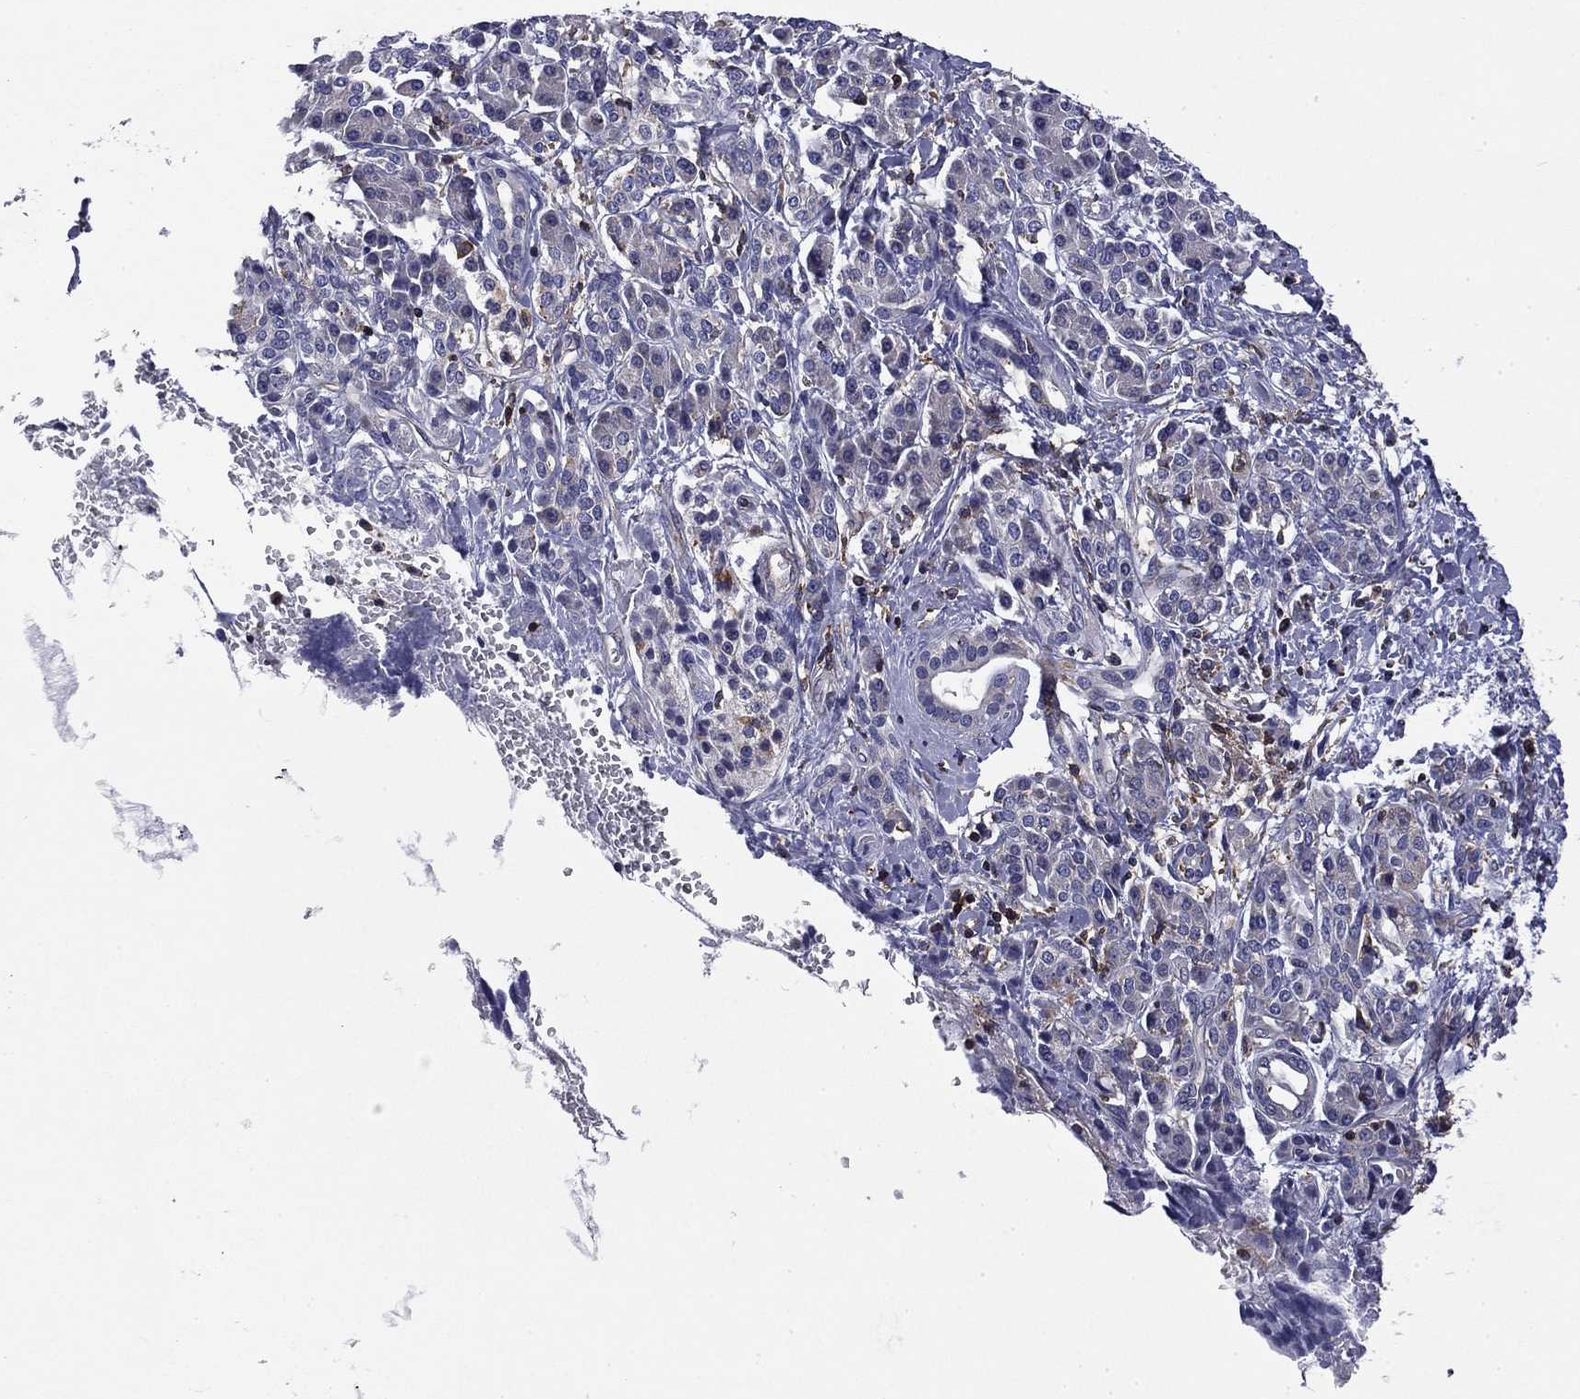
{"staining": {"intensity": "negative", "quantity": "none", "location": "none"}, "tissue": "pancreatic cancer", "cell_type": "Tumor cells", "image_type": "cancer", "snomed": [{"axis": "morphology", "description": "Adenocarcinoma, NOS"}, {"axis": "topography", "description": "Pancreas"}], "caption": "IHC histopathology image of neoplastic tissue: human pancreatic adenocarcinoma stained with DAB reveals no significant protein expression in tumor cells. Nuclei are stained in blue.", "gene": "ARHGAP45", "patient": {"sex": "female", "age": 56}}